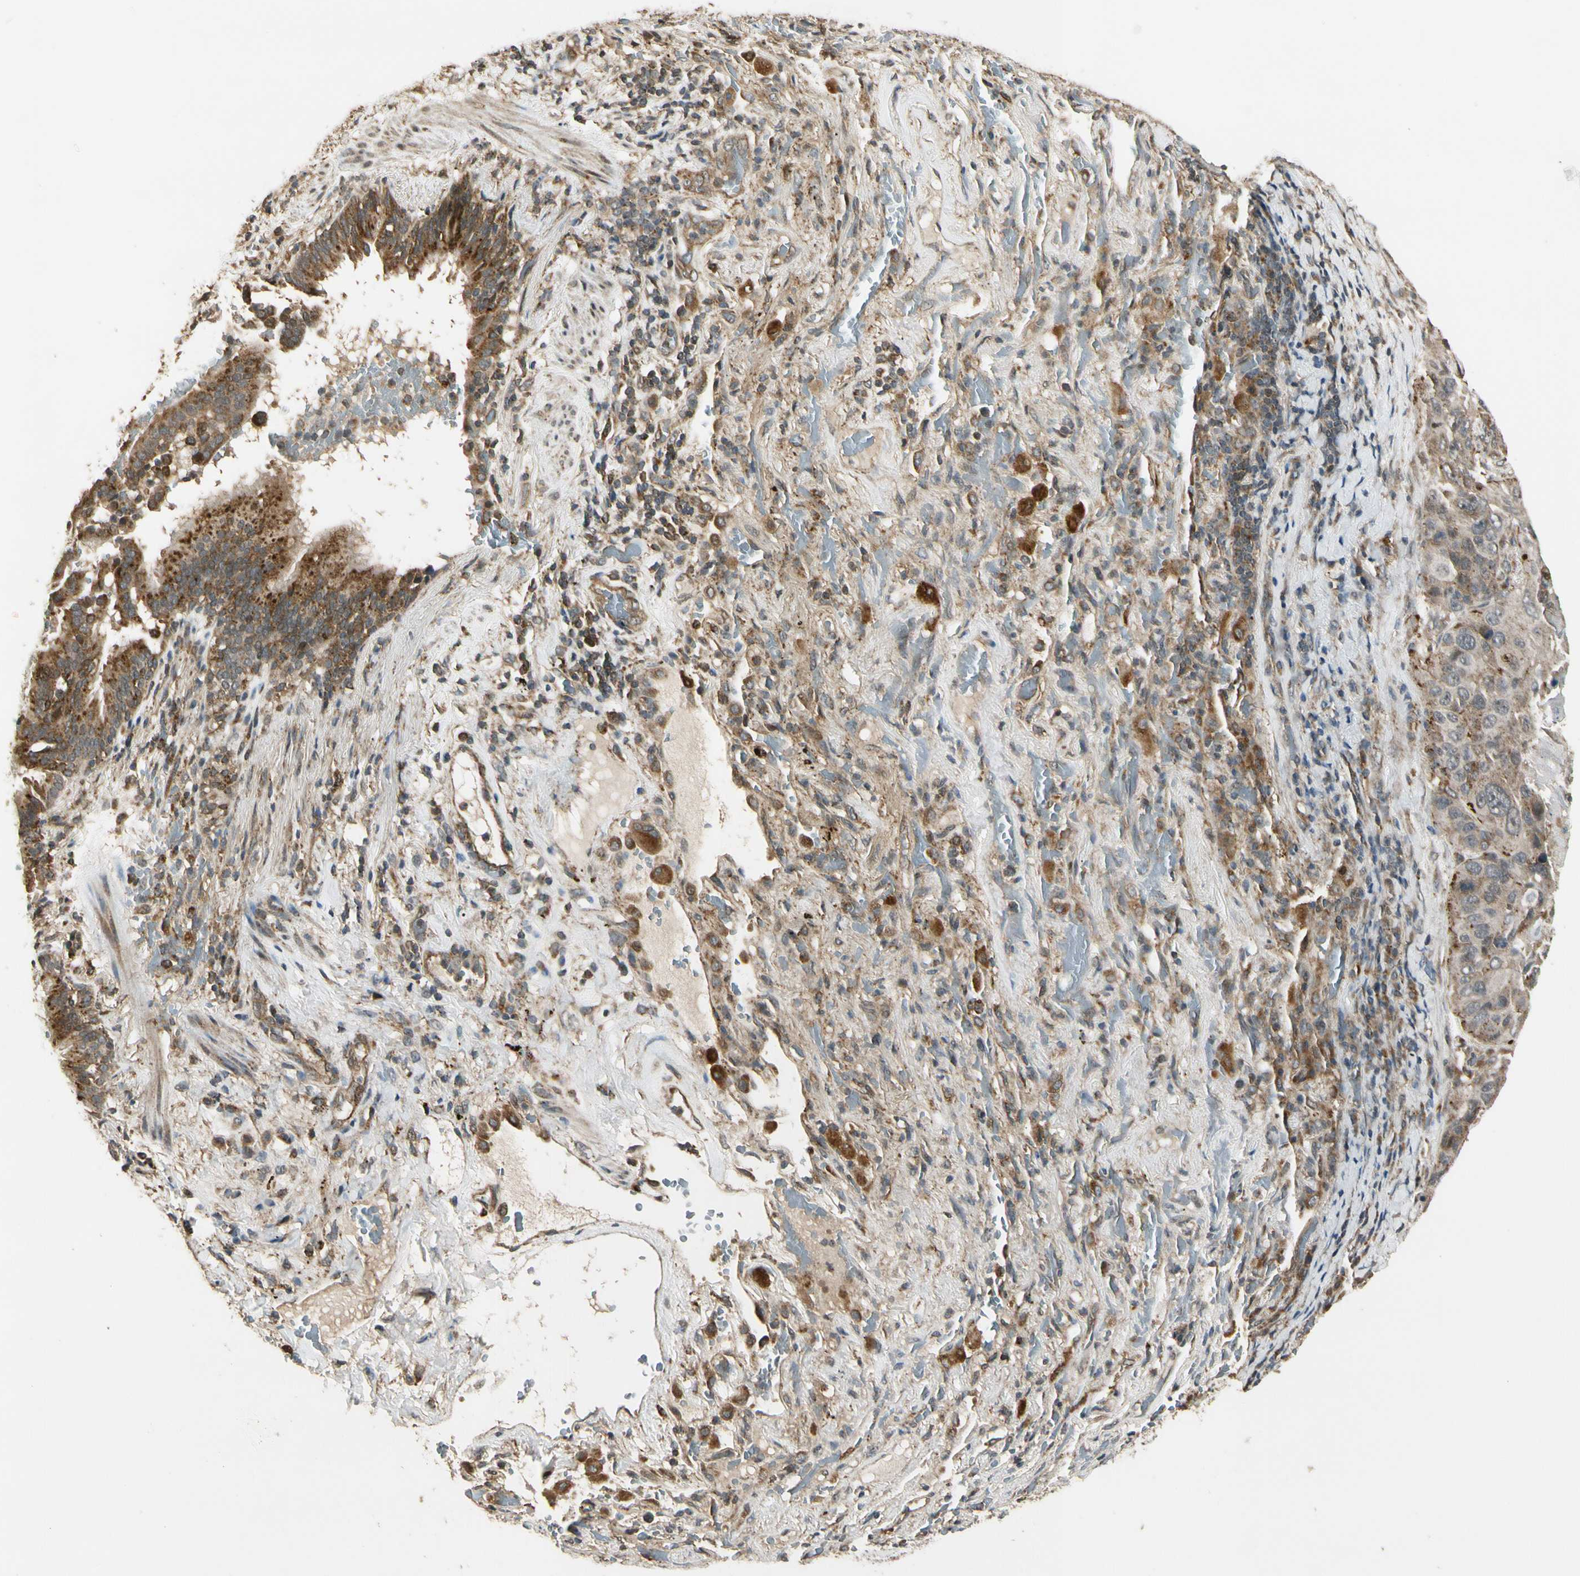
{"staining": {"intensity": "weak", "quantity": ">75%", "location": "cytoplasmic/membranous"}, "tissue": "lung cancer", "cell_type": "Tumor cells", "image_type": "cancer", "snomed": [{"axis": "morphology", "description": "Squamous cell carcinoma, NOS"}, {"axis": "topography", "description": "Lung"}], "caption": "The immunohistochemical stain labels weak cytoplasmic/membranous positivity in tumor cells of lung squamous cell carcinoma tissue. Nuclei are stained in blue.", "gene": "LAMTOR1", "patient": {"sex": "male", "age": 57}}